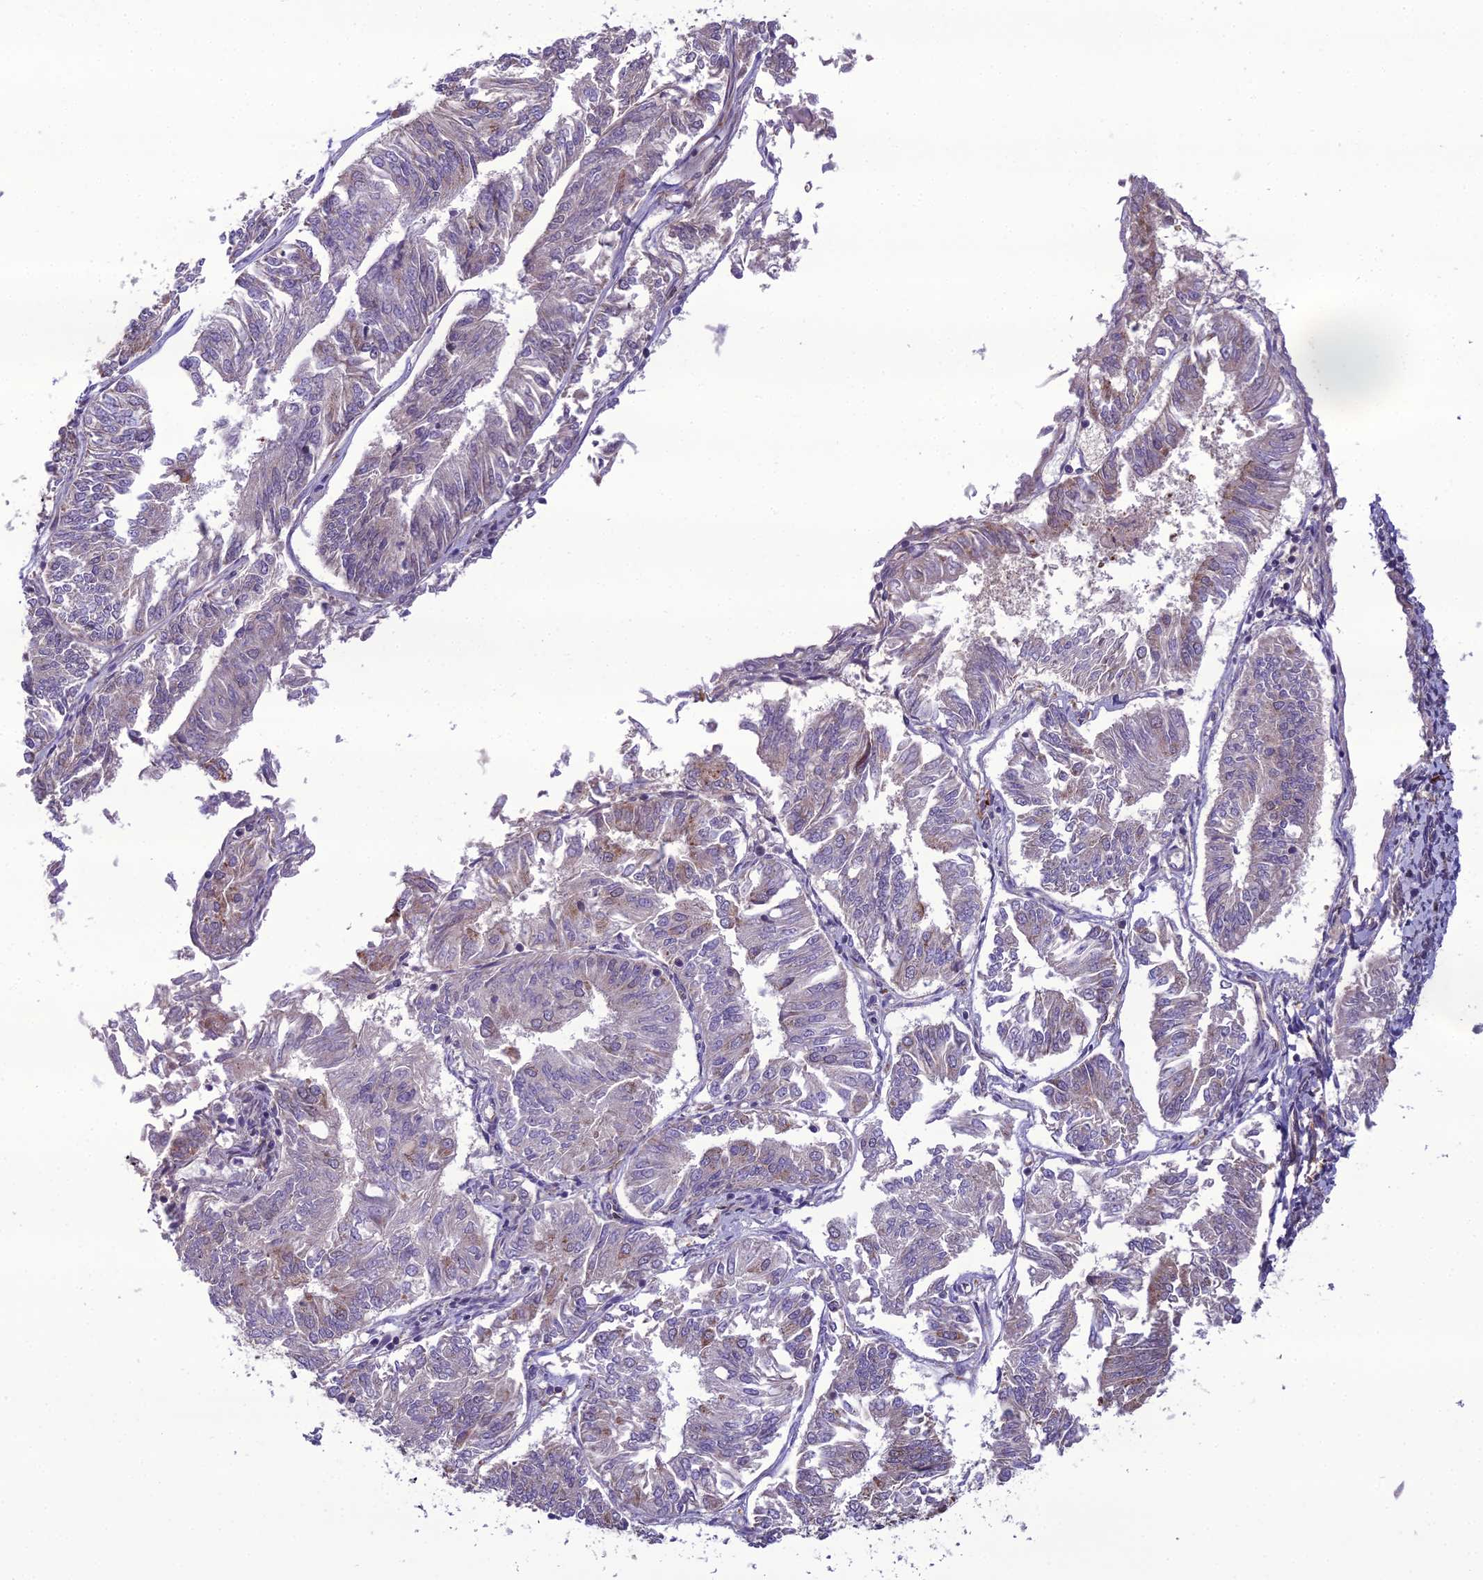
{"staining": {"intensity": "weak", "quantity": "<25%", "location": "cytoplasmic/membranous"}, "tissue": "endometrial cancer", "cell_type": "Tumor cells", "image_type": "cancer", "snomed": [{"axis": "morphology", "description": "Adenocarcinoma, NOS"}, {"axis": "topography", "description": "Endometrium"}], "caption": "Endometrial cancer was stained to show a protein in brown. There is no significant positivity in tumor cells. (DAB immunohistochemistry visualized using brightfield microscopy, high magnification).", "gene": "NODAL", "patient": {"sex": "female", "age": 58}}